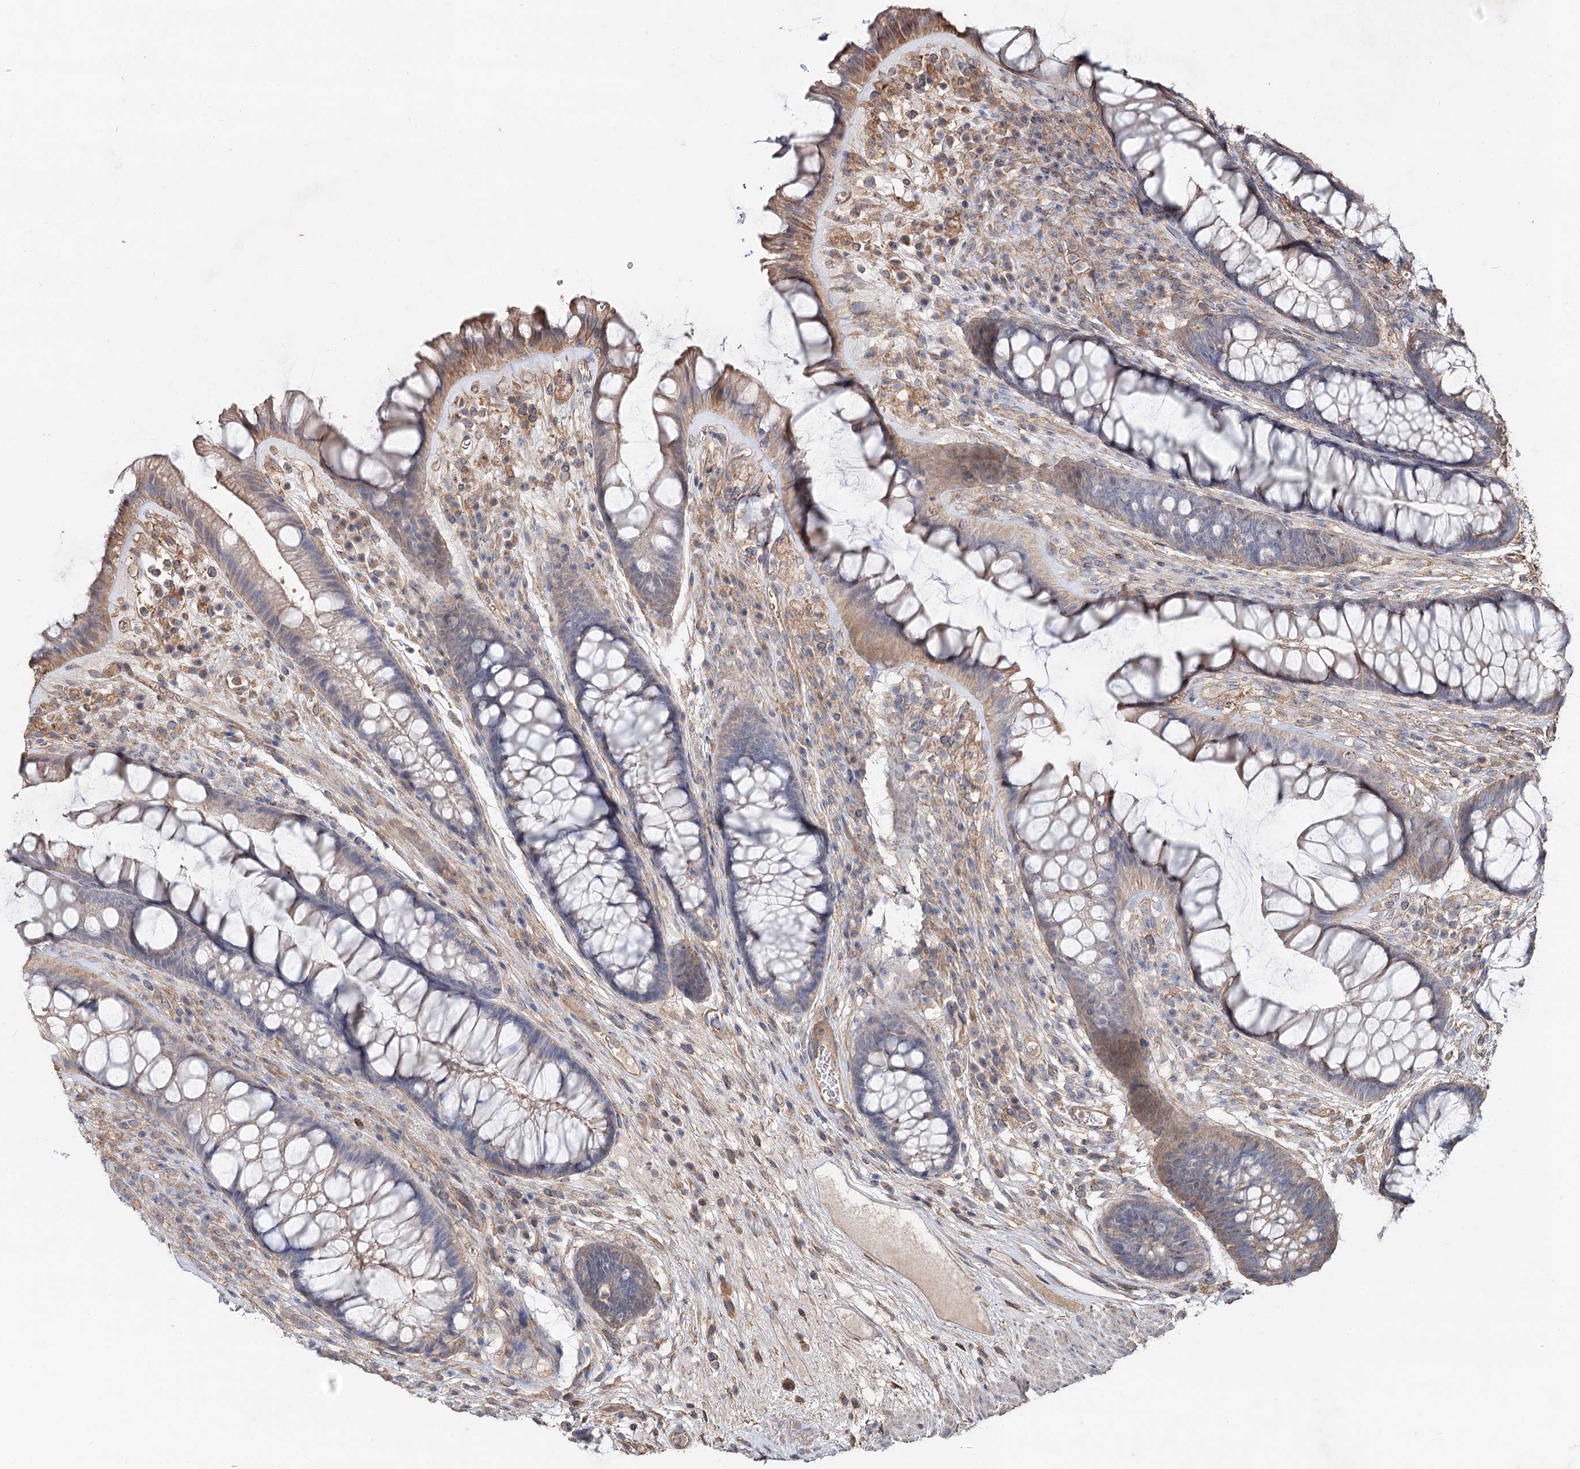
{"staining": {"intensity": "moderate", "quantity": "<25%", "location": "cytoplasmic/membranous"}, "tissue": "rectum", "cell_type": "Glandular cells", "image_type": "normal", "snomed": [{"axis": "morphology", "description": "Normal tissue, NOS"}, {"axis": "topography", "description": "Rectum"}], "caption": "Immunohistochemical staining of benign human rectum reveals moderate cytoplasmic/membranous protein staining in about <25% of glandular cells.", "gene": "SPART", "patient": {"sex": "male", "age": 74}}